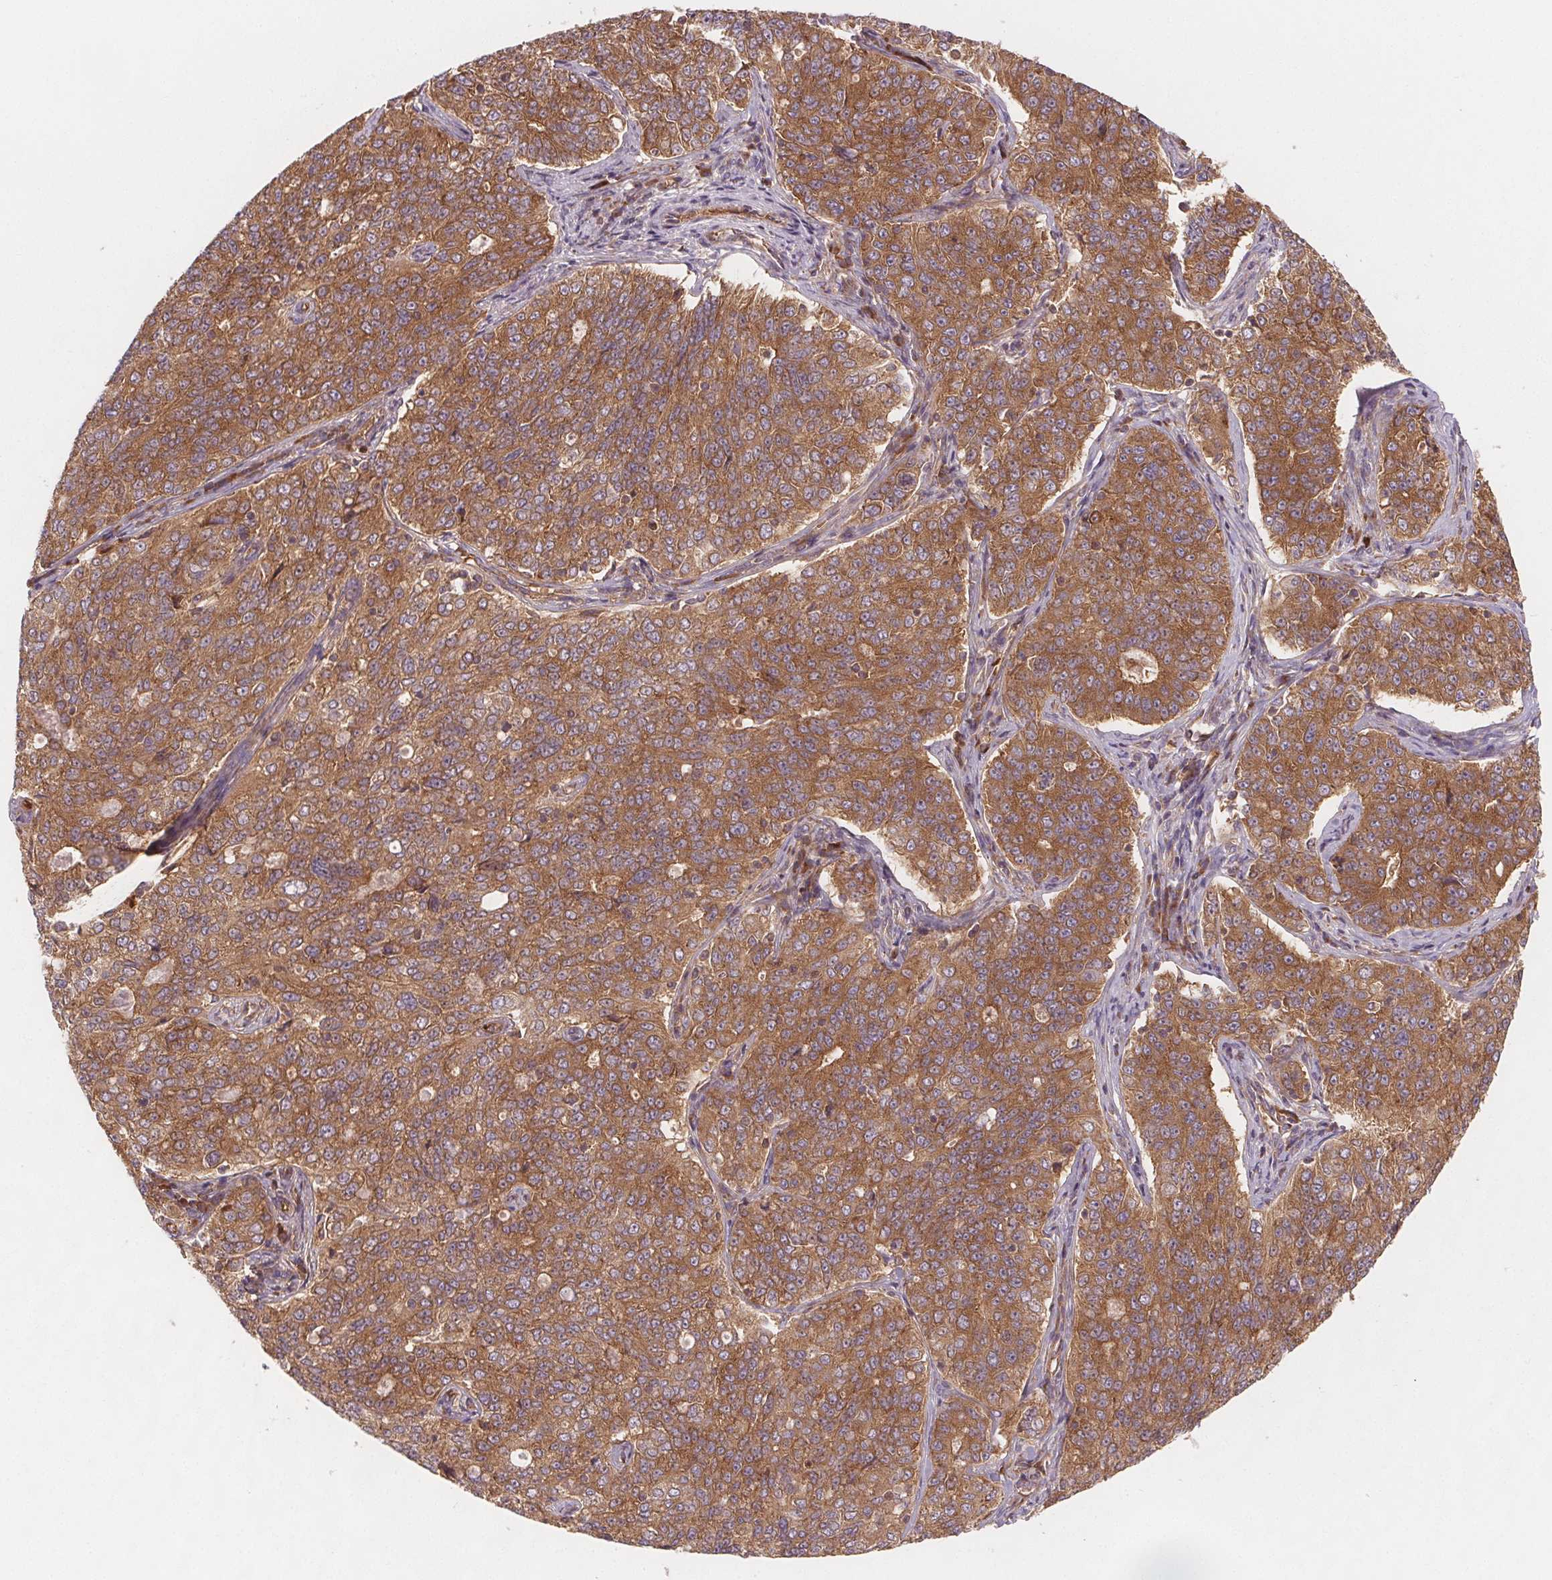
{"staining": {"intensity": "moderate", "quantity": ">75%", "location": "cytoplasmic/membranous"}, "tissue": "endometrial cancer", "cell_type": "Tumor cells", "image_type": "cancer", "snomed": [{"axis": "morphology", "description": "Adenocarcinoma, NOS"}, {"axis": "topography", "description": "Endometrium"}], "caption": "Tumor cells show medium levels of moderate cytoplasmic/membranous expression in about >75% of cells in human endometrial cancer (adenocarcinoma).", "gene": "EIF3D", "patient": {"sex": "female", "age": 43}}